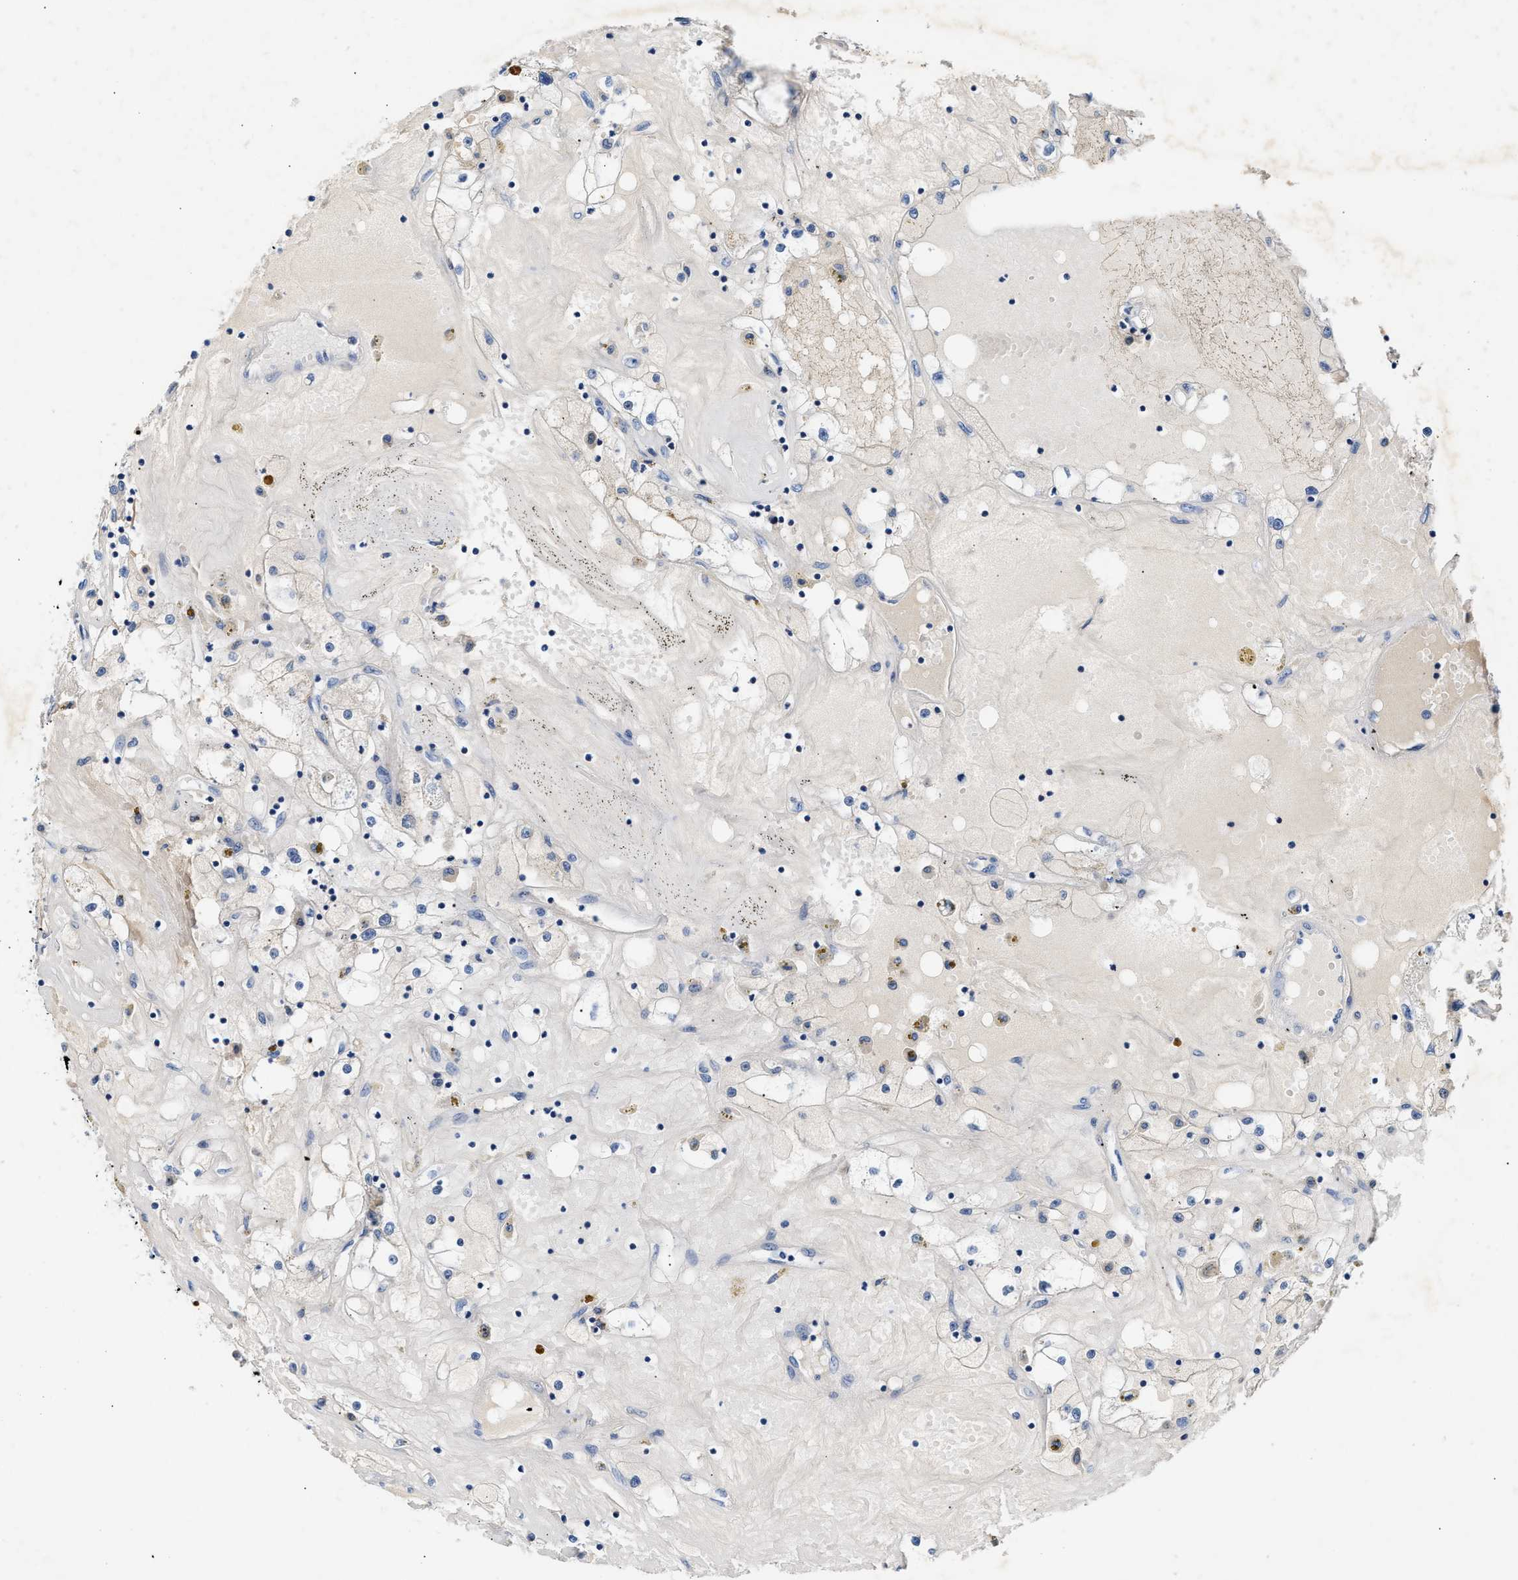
{"staining": {"intensity": "negative", "quantity": "none", "location": "none"}, "tissue": "renal cancer", "cell_type": "Tumor cells", "image_type": "cancer", "snomed": [{"axis": "morphology", "description": "Adenocarcinoma, NOS"}, {"axis": "topography", "description": "Kidney"}], "caption": "Renal adenocarcinoma stained for a protein using IHC demonstrates no staining tumor cells.", "gene": "TUT7", "patient": {"sex": "male", "age": 56}}